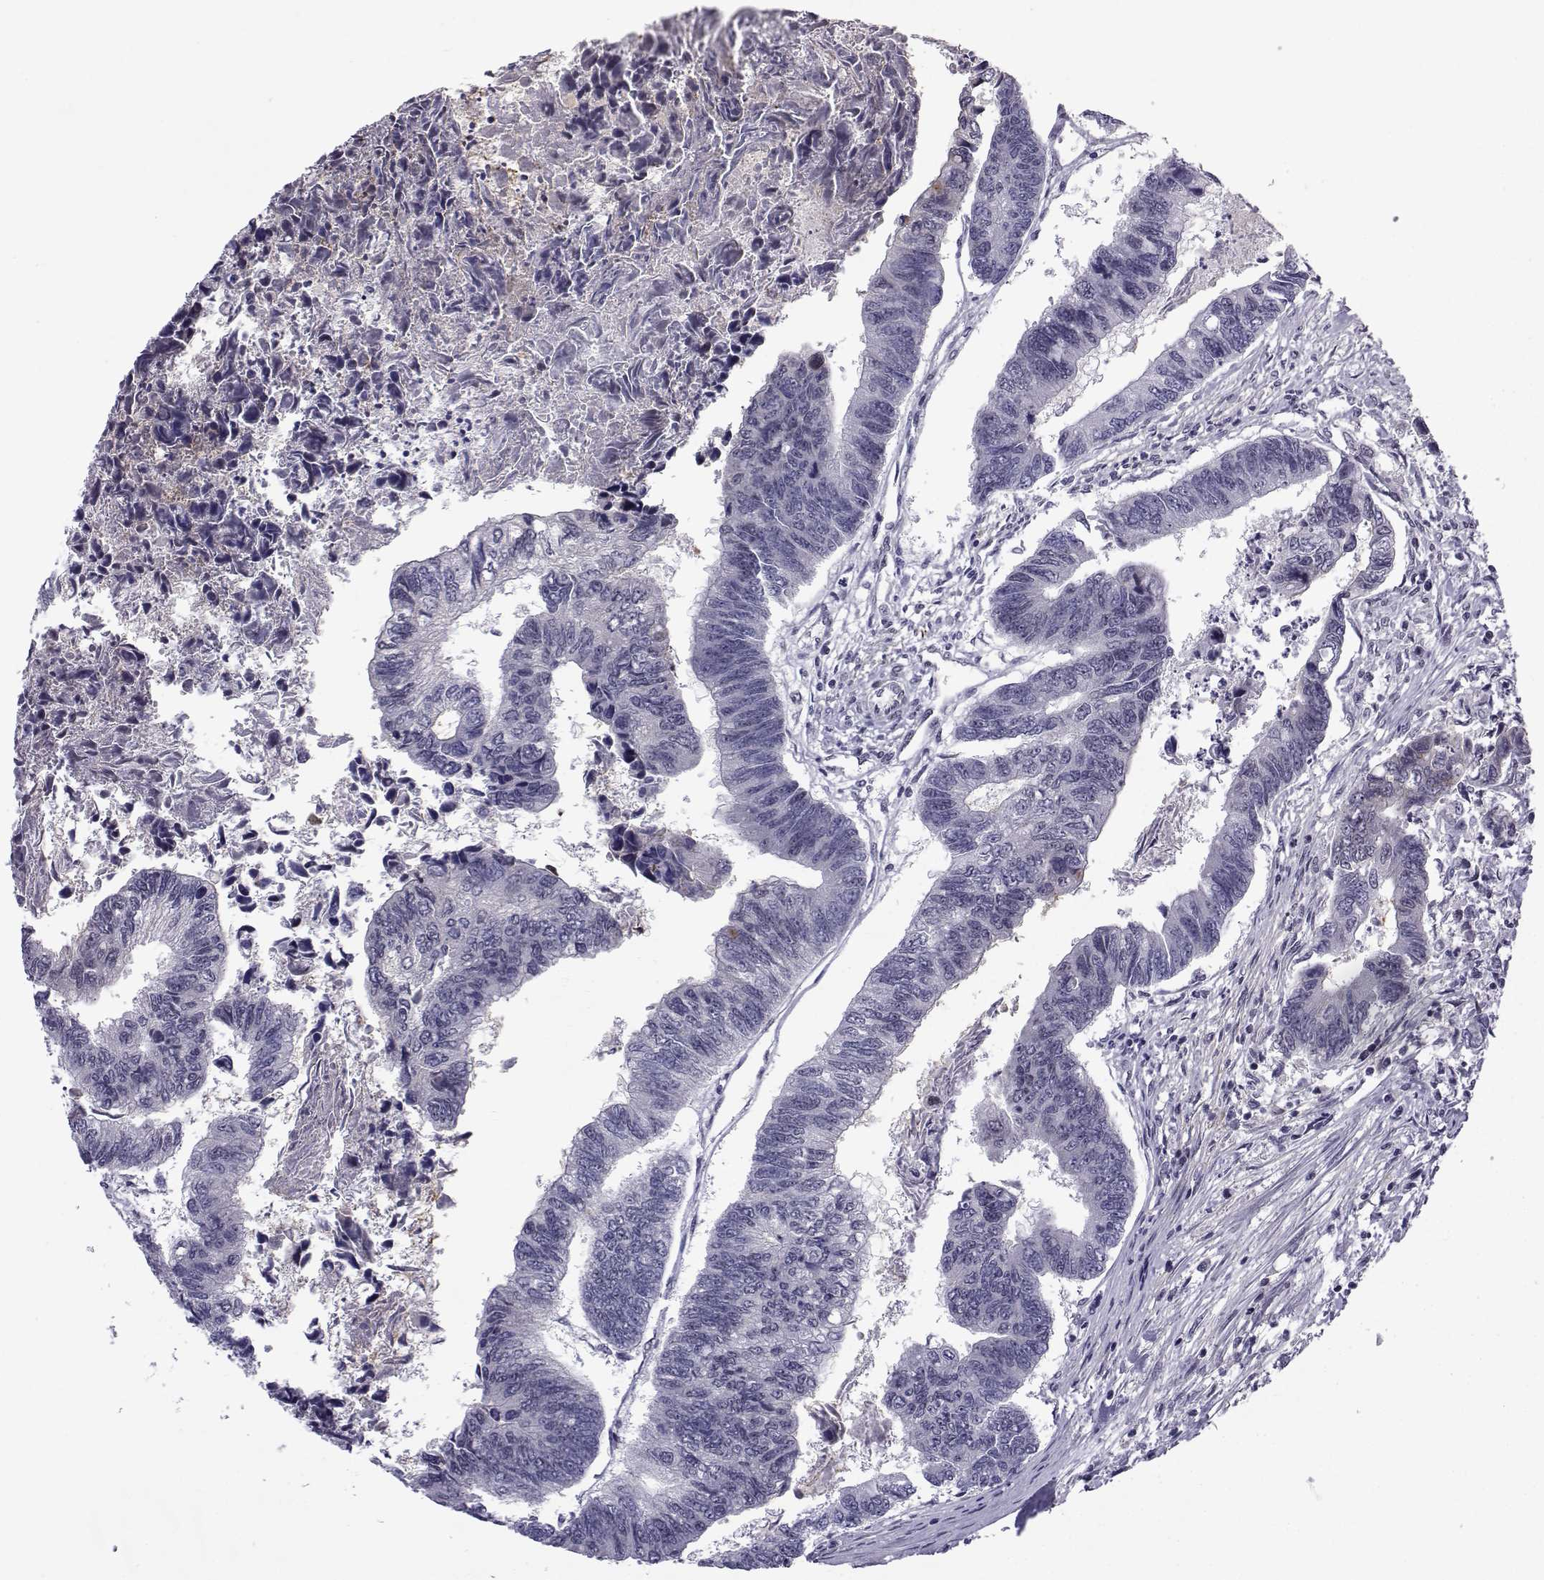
{"staining": {"intensity": "negative", "quantity": "none", "location": "none"}, "tissue": "colorectal cancer", "cell_type": "Tumor cells", "image_type": "cancer", "snomed": [{"axis": "morphology", "description": "Adenocarcinoma, NOS"}, {"axis": "topography", "description": "Colon"}], "caption": "Tumor cells show no significant protein positivity in adenocarcinoma (colorectal).", "gene": "RBM24", "patient": {"sex": "female", "age": 65}}